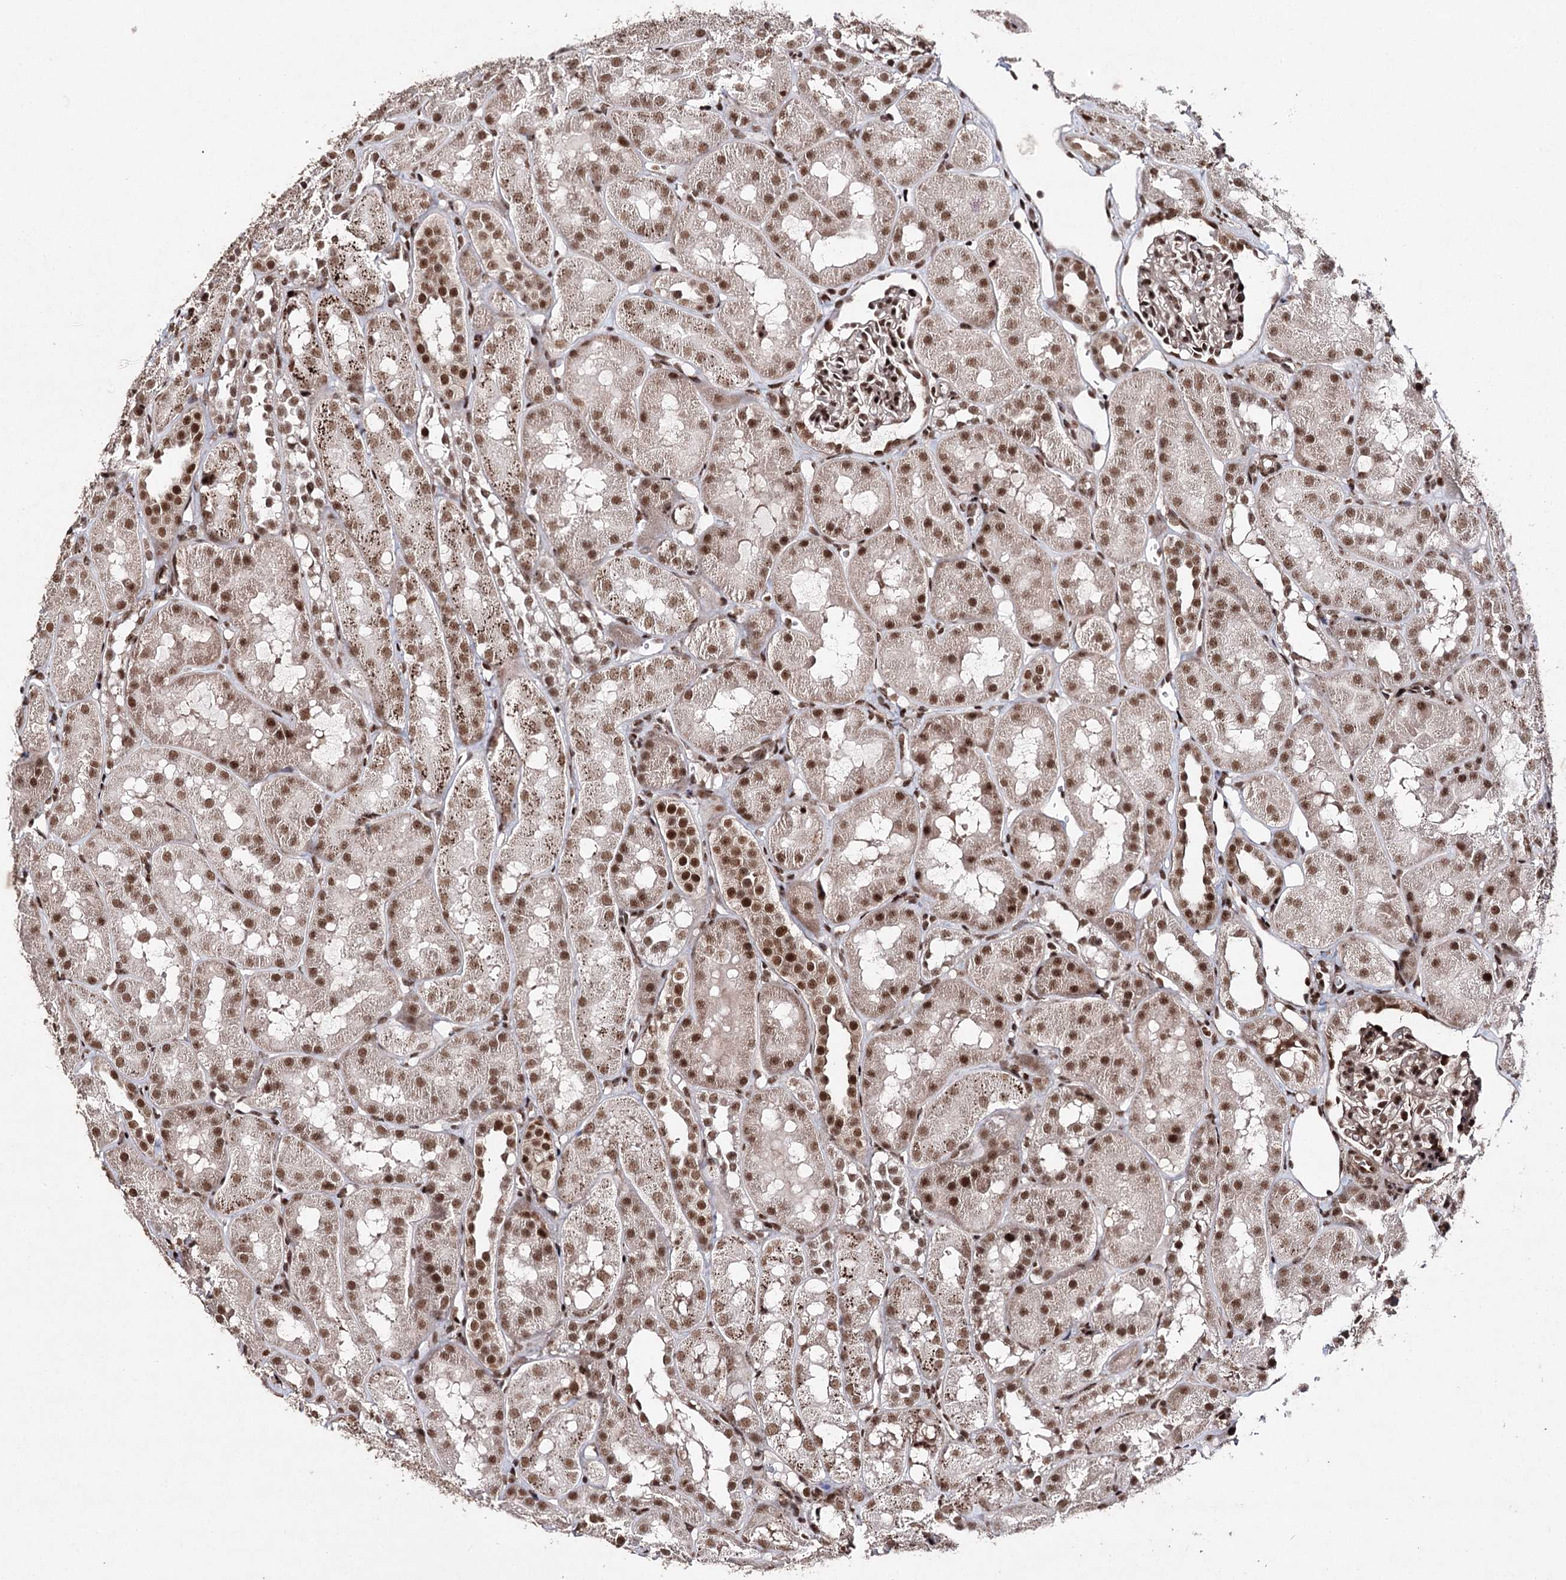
{"staining": {"intensity": "strong", "quantity": ">75%", "location": "nuclear"}, "tissue": "kidney", "cell_type": "Cells in glomeruli", "image_type": "normal", "snomed": [{"axis": "morphology", "description": "Normal tissue, NOS"}, {"axis": "topography", "description": "Kidney"}, {"axis": "topography", "description": "Urinary bladder"}], "caption": "Immunohistochemical staining of unremarkable kidney reveals >75% levels of strong nuclear protein expression in approximately >75% of cells in glomeruli.", "gene": "PDCD4", "patient": {"sex": "male", "age": 16}}